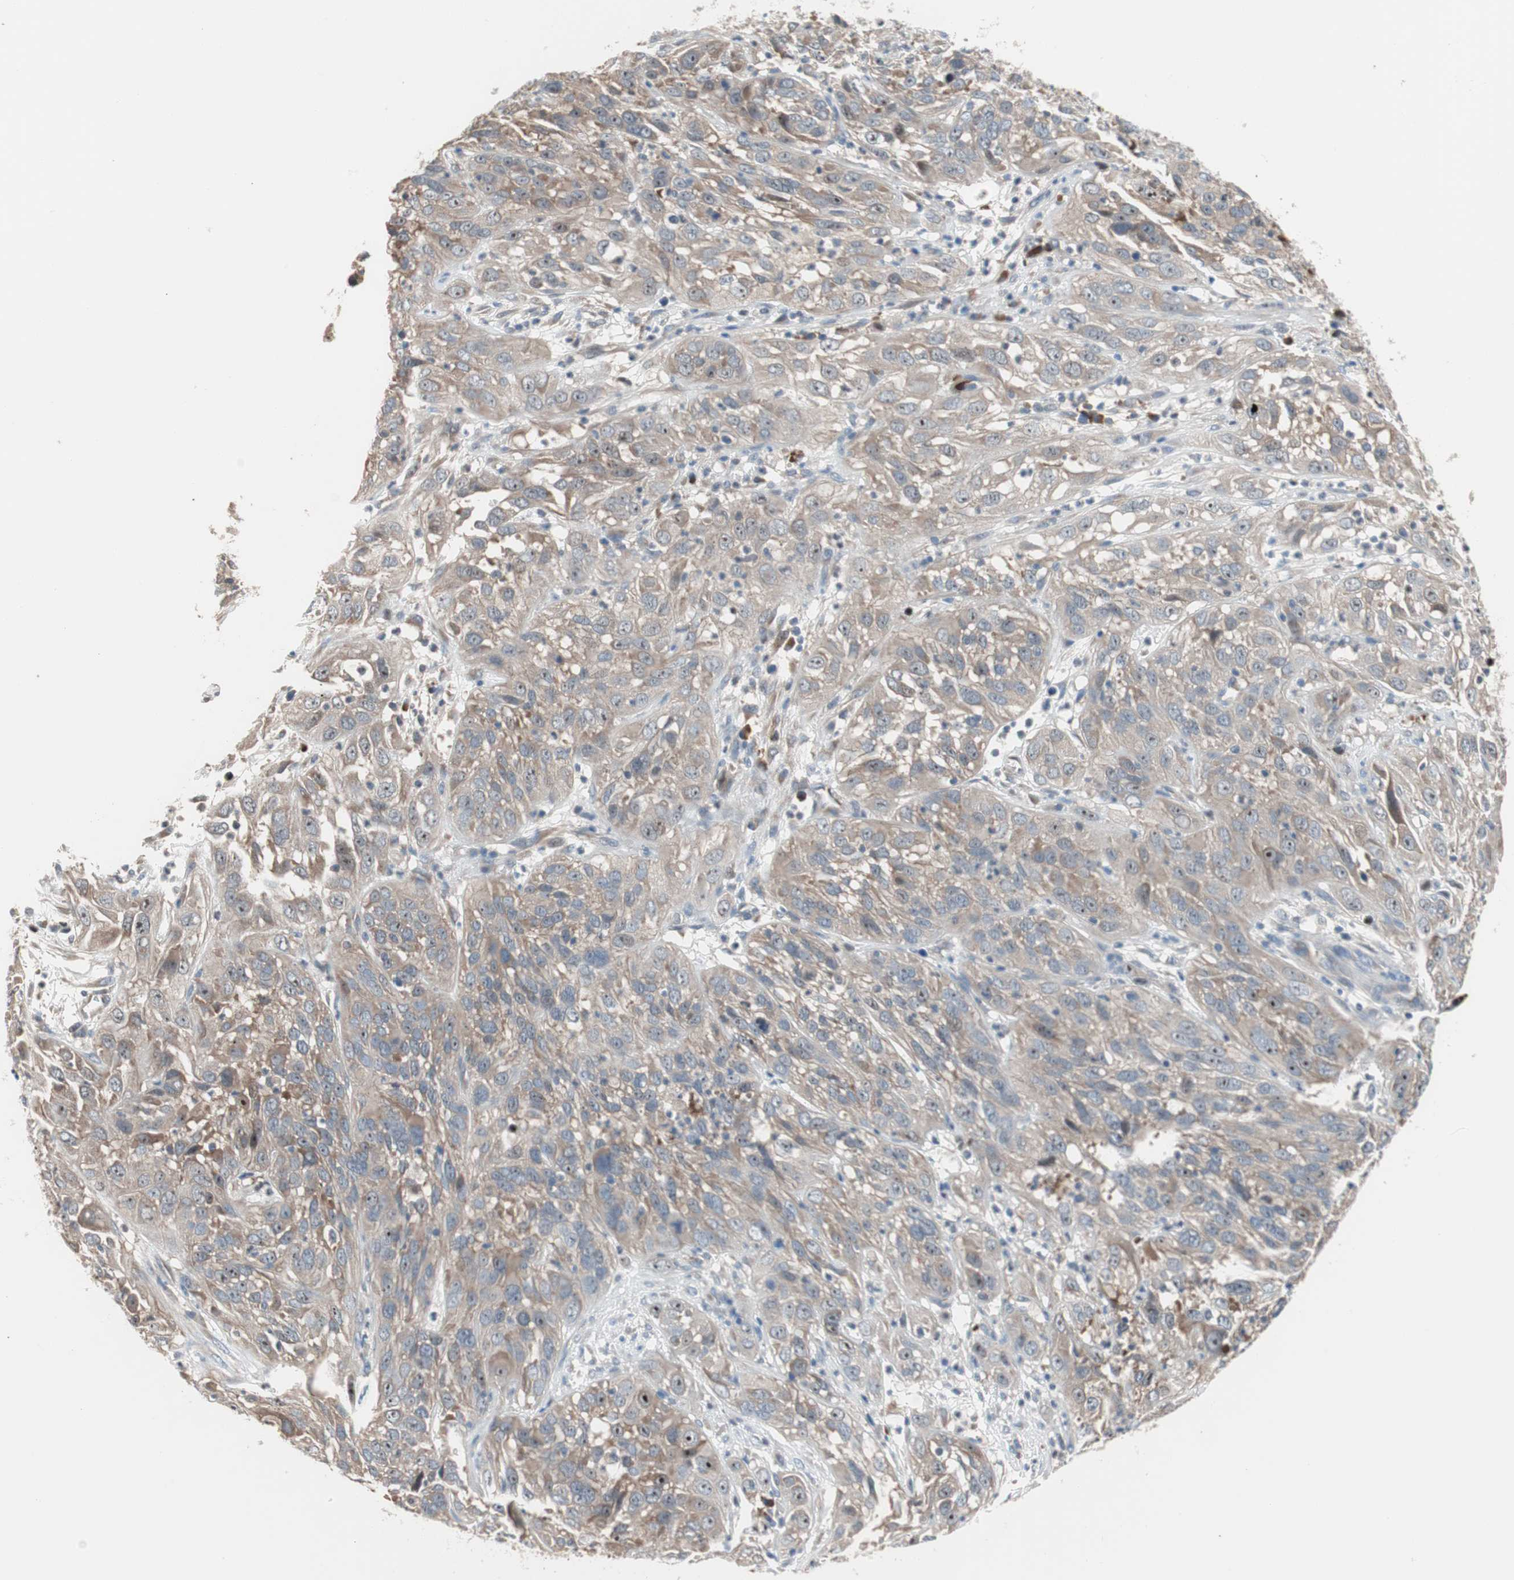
{"staining": {"intensity": "weak", "quantity": ">75%", "location": "cytoplasmic/membranous"}, "tissue": "cervical cancer", "cell_type": "Tumor cells", "image_type": "cancer", "snomed": [{"axis": "morphology", "description": "Squamous cell carcinoma, NOS"}, {"axis": "topography", "description": "Cervix"}], "caption": "An IHC photomicrograph of neoplastic tissue is shown. Protein staining in brown labels weak cytoplasmic/membranous positivity in cervical cancer within tumor cells.", "gene": "PCK1", "patient": {"sex": "female", "age": 32}}